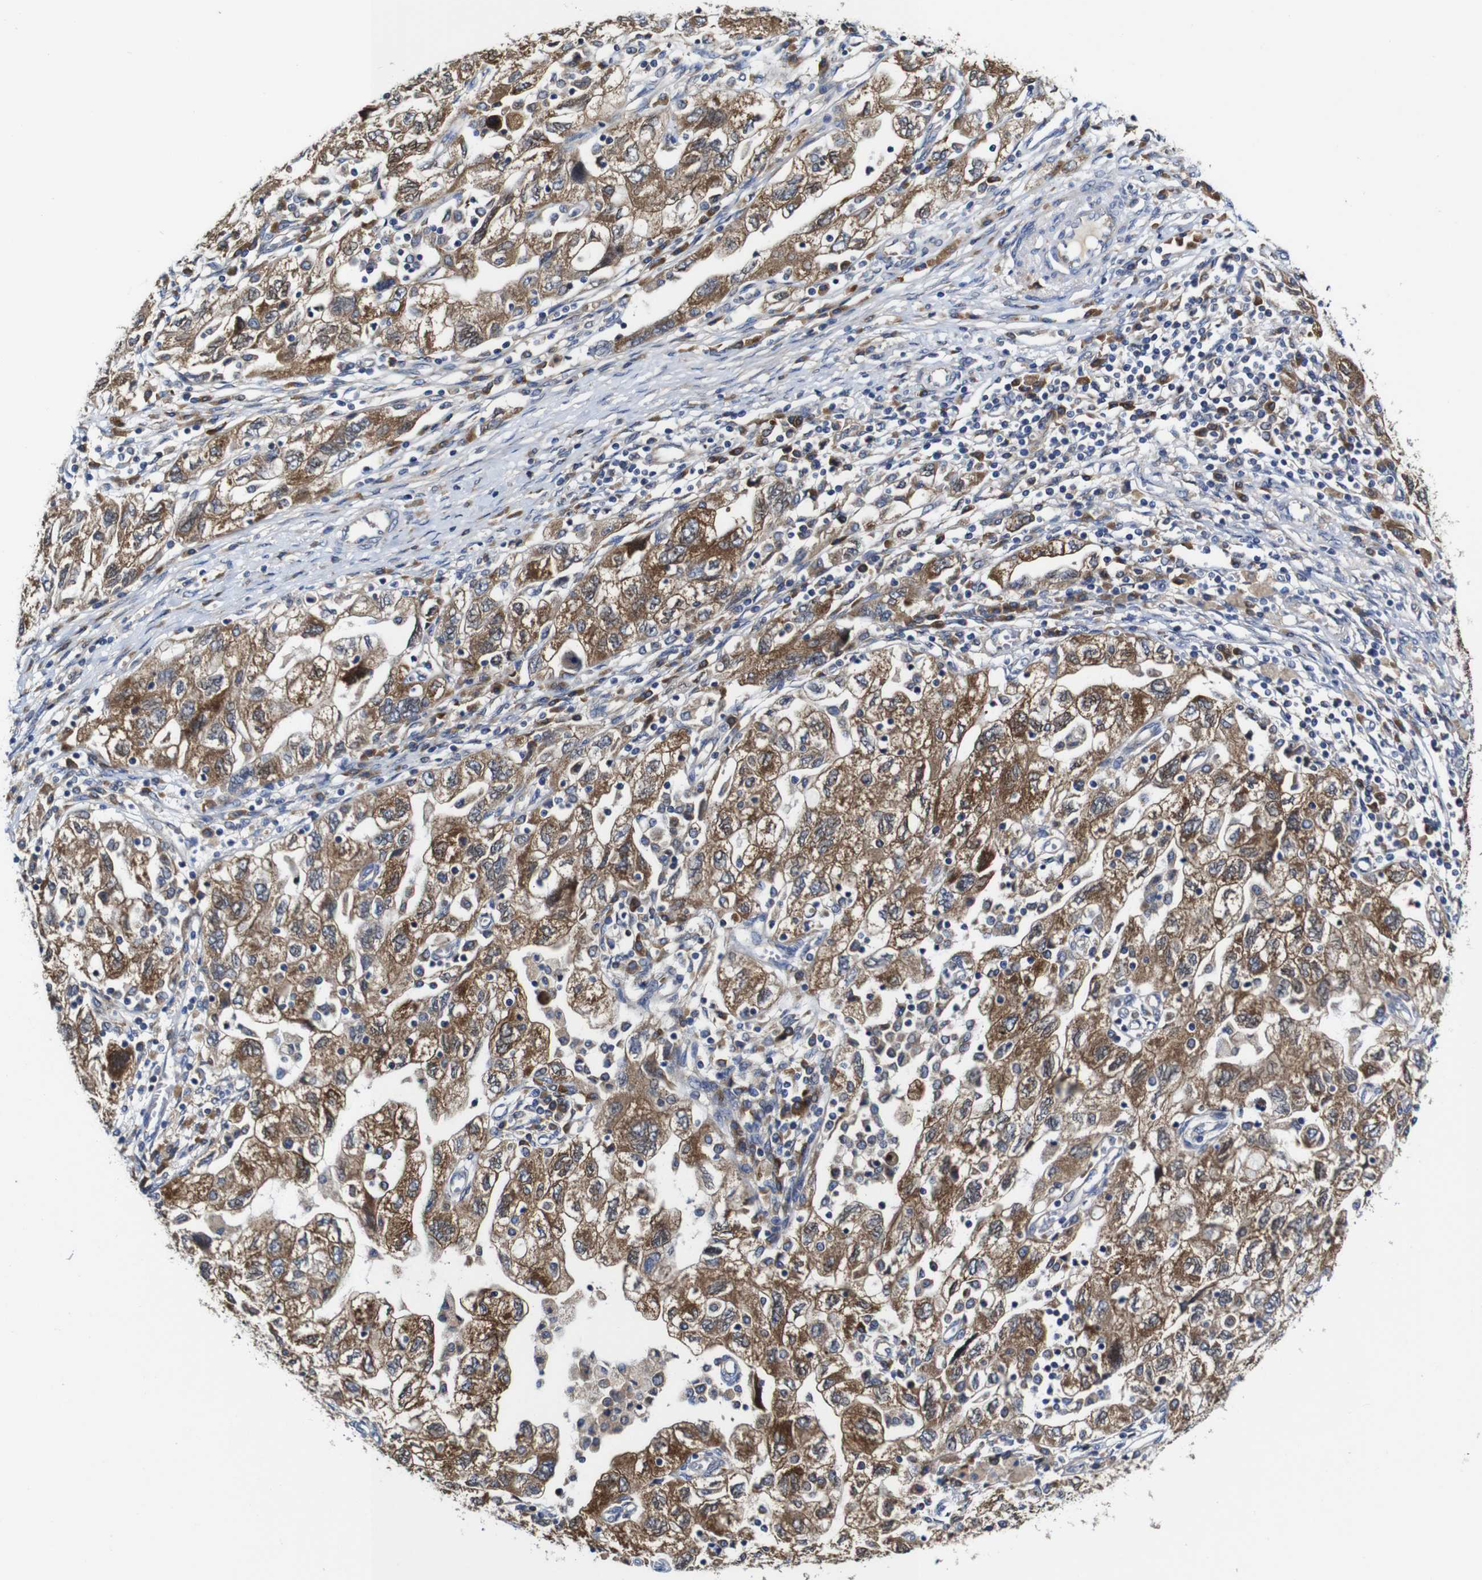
{"staining": {"intensity": "moderate", "quantity": ">75%", "location": "cytoplasmic/membranous"}, "tissue": "ovarian cancer", "cell_type": "Tumor cells", "image_type": "cancer", "snomed": [{"axis": "morphology", "description": "Carcinoma, NOS"}, {"axis": "morphology", "description": "Cystadenocarcinoma, serous, NOS"}, {"axis": "topography", "description": "Ovary"}], "caption": "Protein staining exhibits moderate cytoplasmic/membranous positivity in about >75% of tumor cells in ovarian cancer. Using DAB (3,3'-diaminobenzidine) (brown) and hematoxylin (blue) stains, captured at high magnification using brightfield microscopy.", "gene": "CLCC1", "patient": {"sex": "female", "age": 69}}